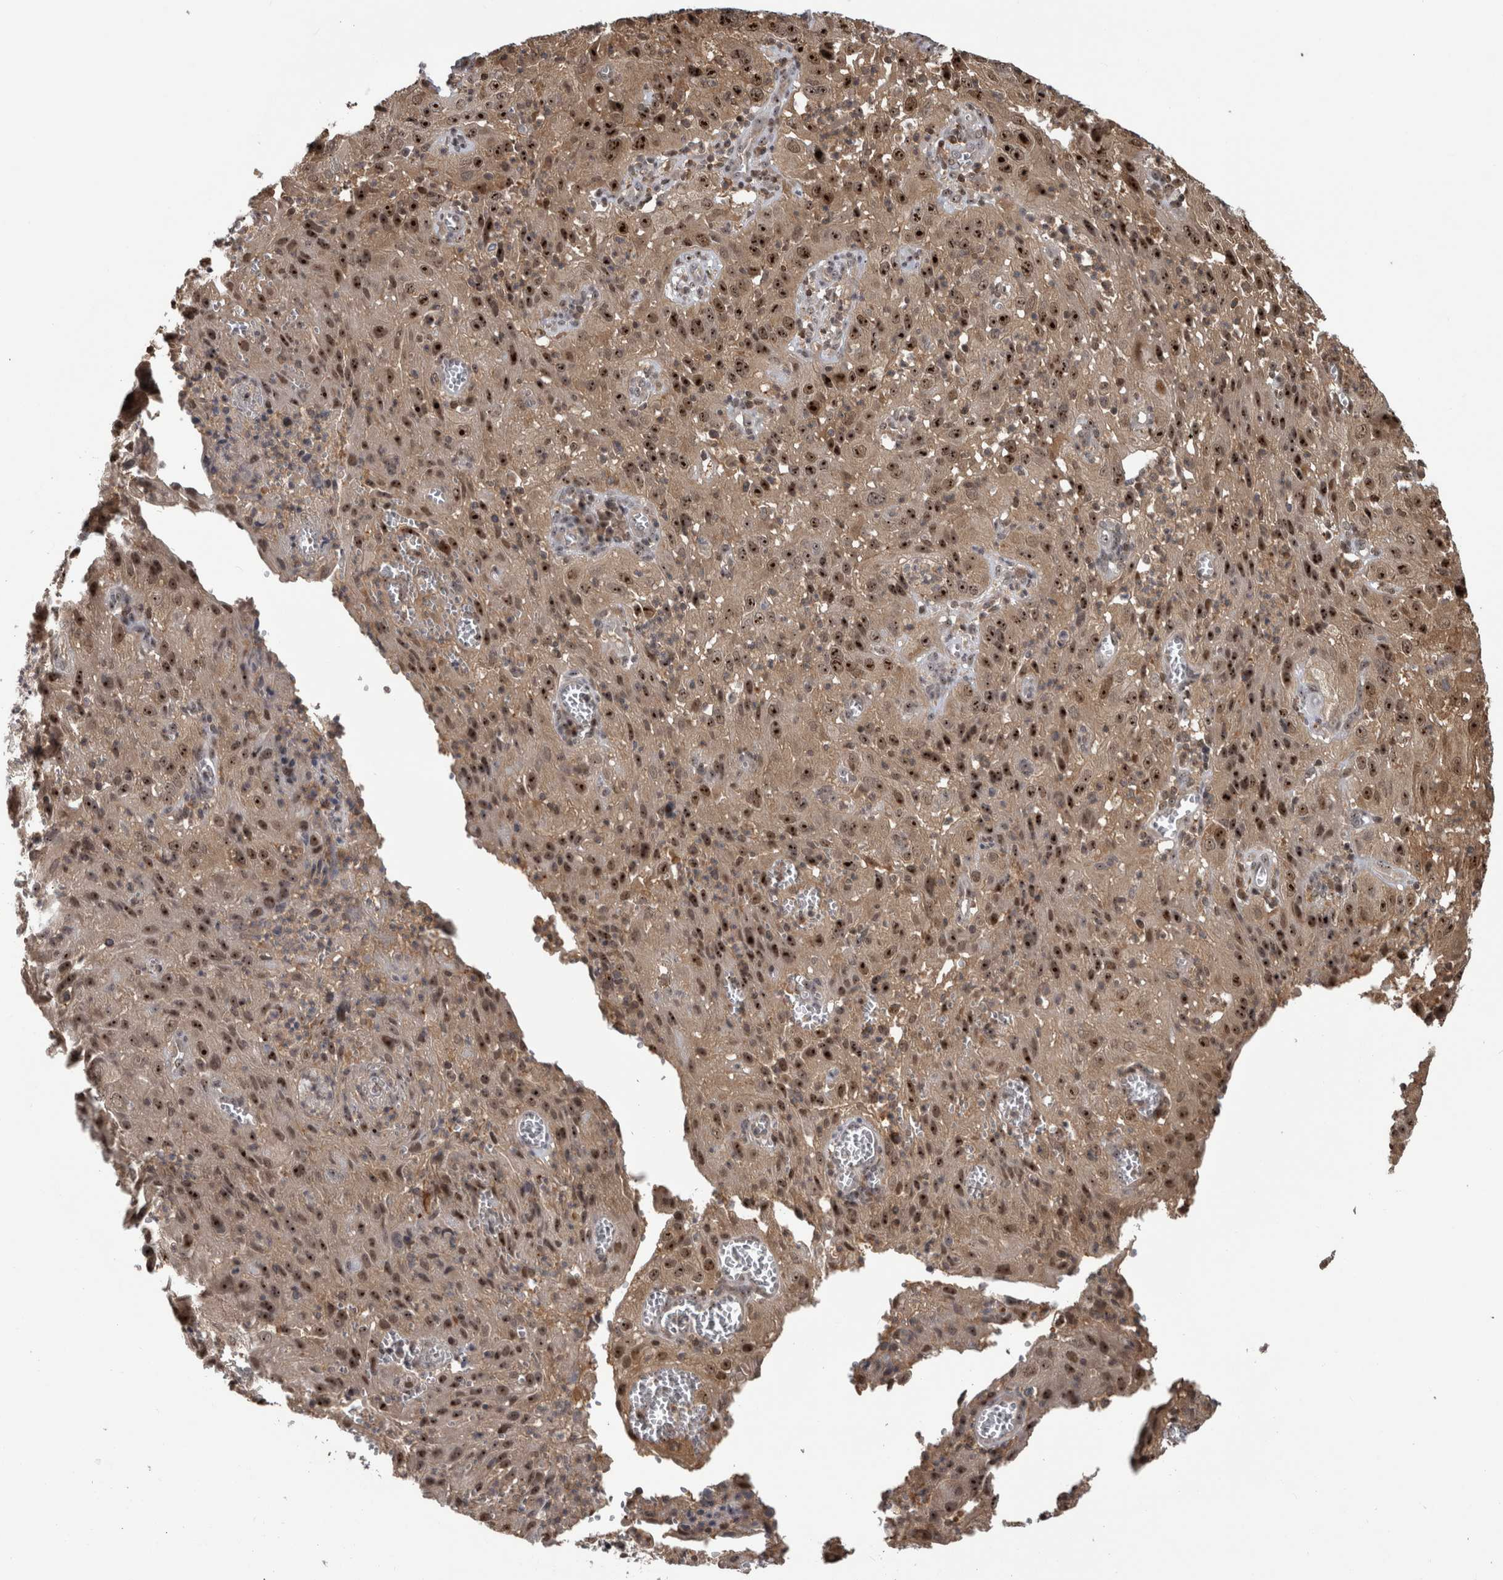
{"staining": {"intensity": "strong", "quantity": ">75%", "location": "cytoplasmic/membranous,nuclear"}, "tissue": "cervical cancer", "cell_type": "Tumor cells", "image_type": "cancer", "snomed": [{"axis": "morphology", "description": "Squamous cell carcinoma, NOS"}, {"axis": "topography", "description": "Cervix"}], "caption": "This is a photomicrograph of immunohistochemistry staining of cervical cancer, which shows strong expression in the cytoplasmic/membranous and nuclear of tumor cells.", "gene": "TDRD7", "patient": {"sex": "female", "age": 32}}